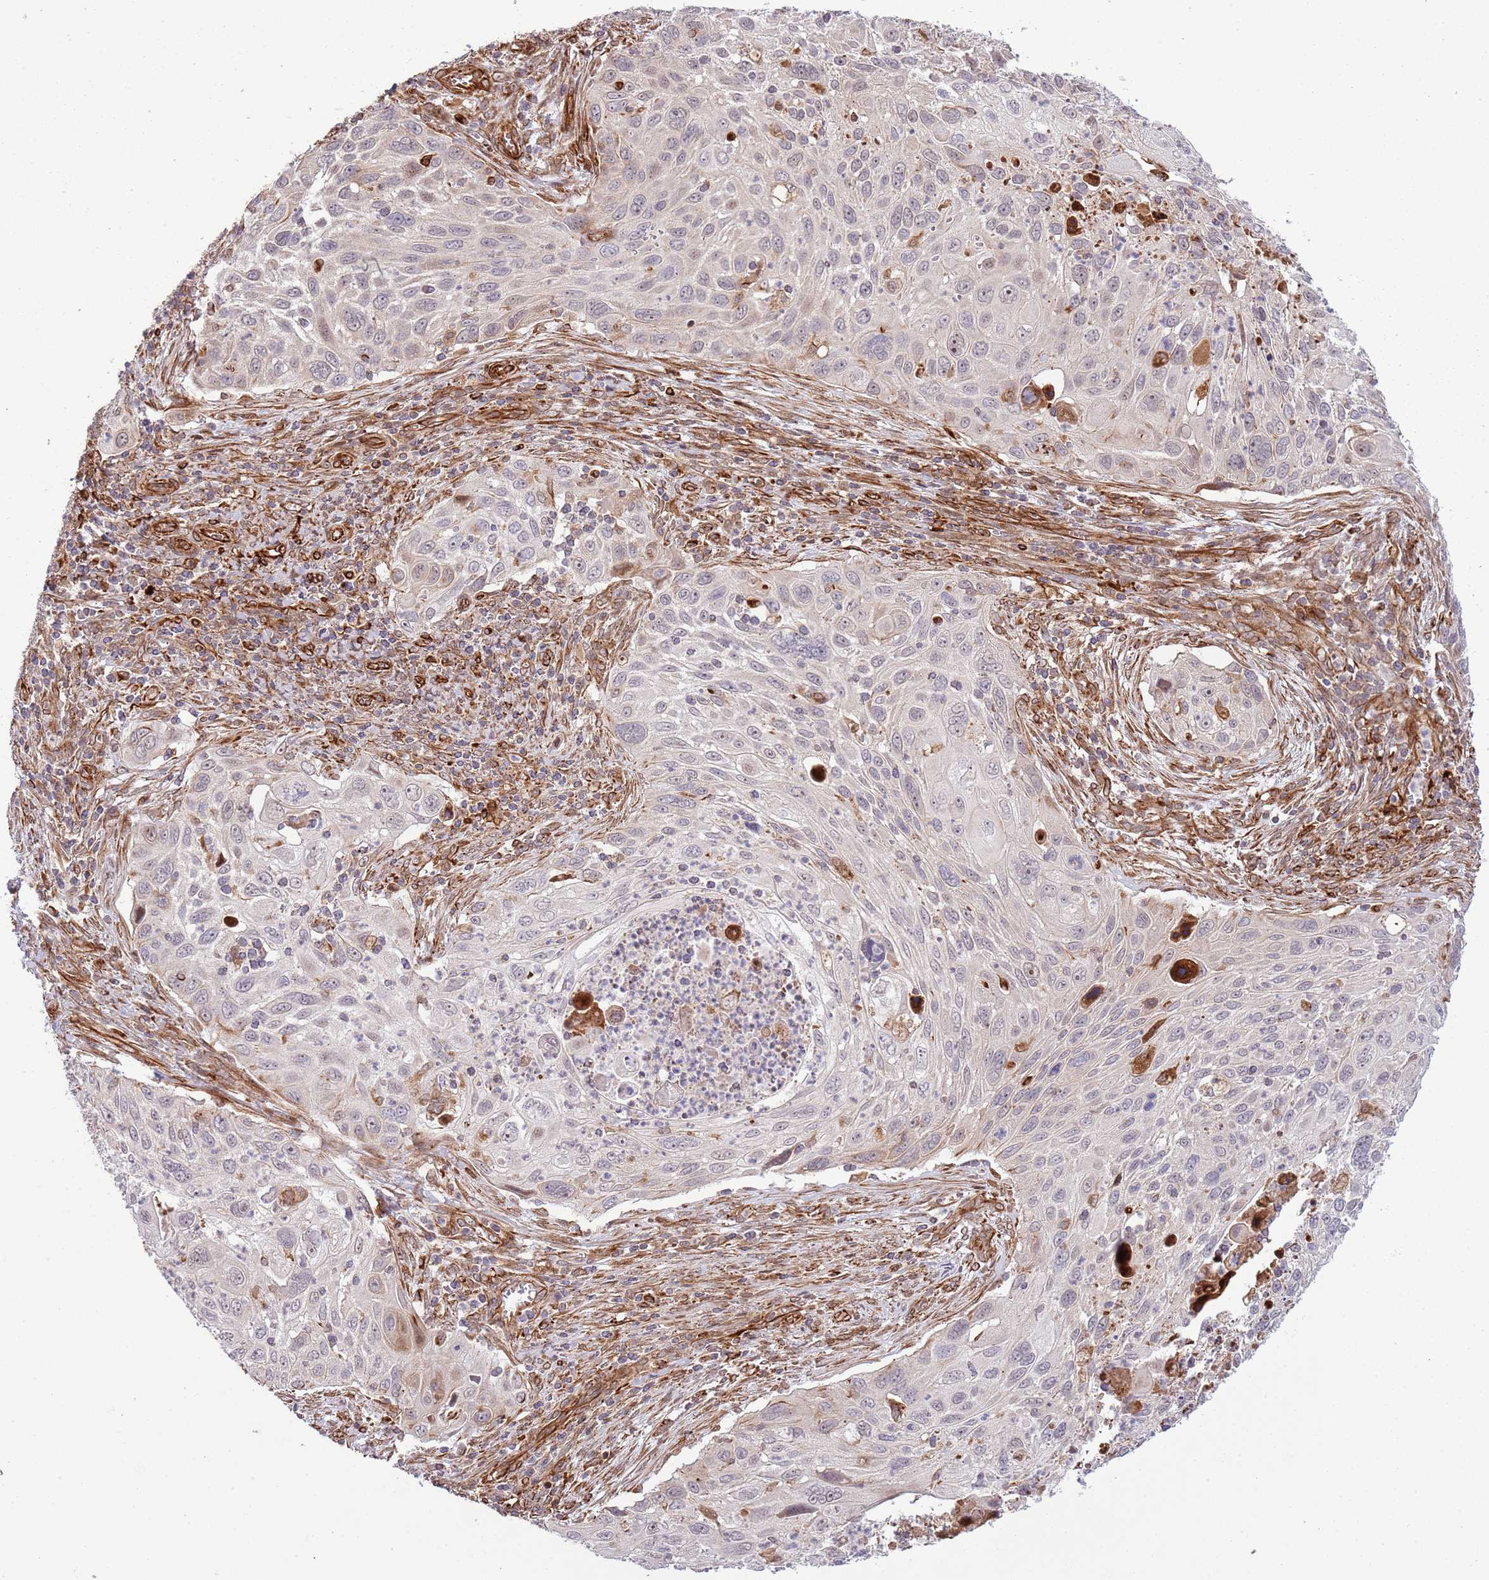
{"staining": {"intensity": "negative", "quantity": "none", "location": "none"}, "tissue": "cervical cancer", "cell_type": "Tumor cells", "image_type": "cancer", "snomed": [{"axis": "morphology", "description": "Squamous cell carcinoma, NOS"}, {"axis": "topography", "description": "Cervix"}], "caption": "The photomicrograph exhibits no staining of tumor cells in cervical cancer (squamous cell carcinoma). (Immunohistochemistry, brightfield microscopy, high magnification).", "gene": "NEK3", "patient": {"sex": "female", "age": 70}}